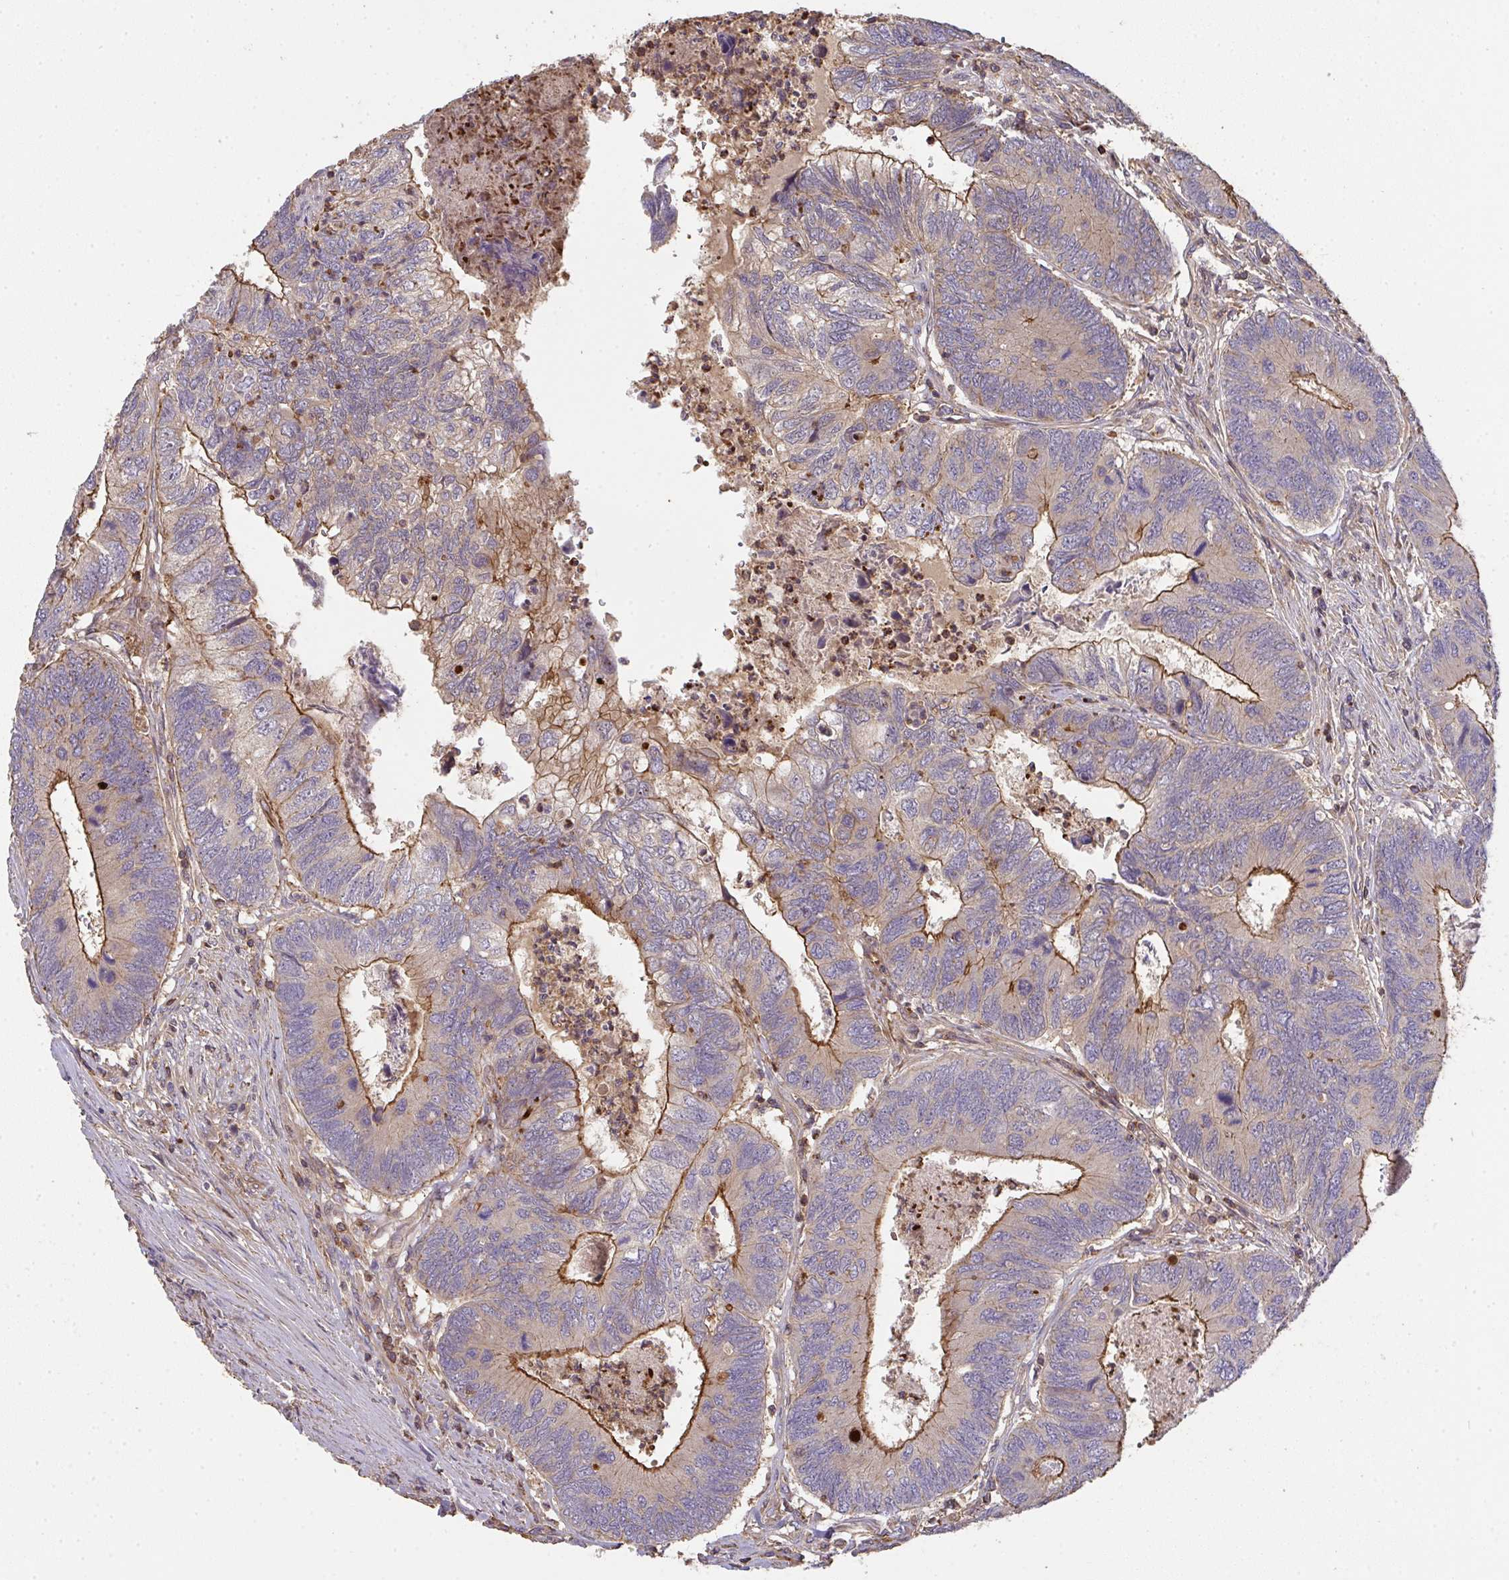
{"staining": {"intensity": "moderate", "quantity": ">75%", "location": "cytoplasmic/membranous"}, "tissue": "colorectal cancer", "cell_type": "Tumor cells", "image_type": "cancer", "snomed": [{"axis": "morphology", "description": "Adenocarcinoma, NOS"}, {"axis": "topography", "description": "Colon"}], "caption": "An IHC micrograph of tumor tissue is shown. Protein staining in brown highlights moderate cytoplasmic/membranous positivity in colorectal cancer (adenocarcinoma) within tumor cells. (Brightfield microscopy of DAB IHC at high magnification).", "gene": "TNMD", "patient": {"sex": "female", "age": 67}}